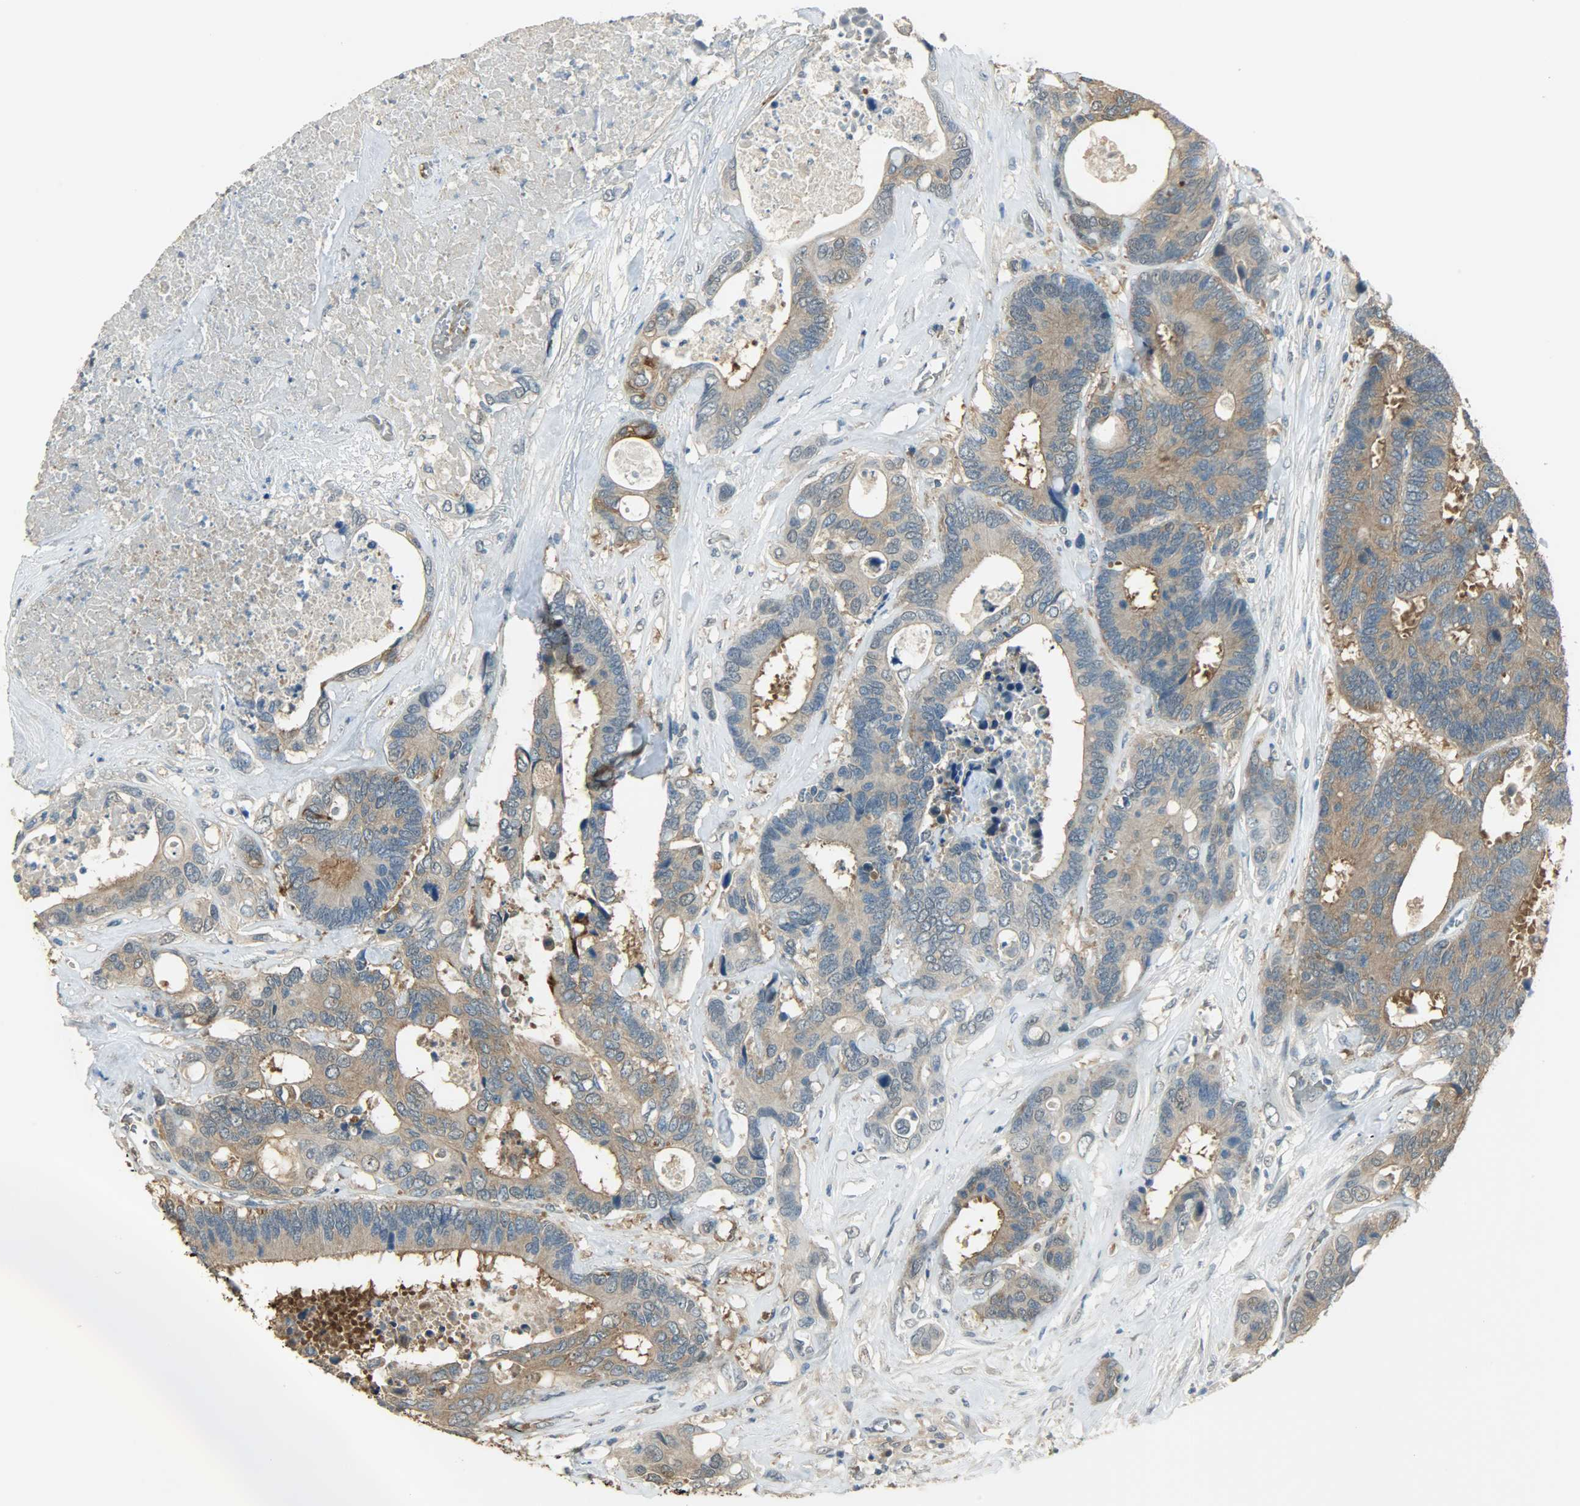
{"staining": {"intensity": "moderate", "quantity": ">75%", "location": "cytoplasmic/membranous"}, "tissue": "colorectal cancer", "cell_type": "Tumor cells", "image_type": "cancer", "snomed": [{"axis": "morphology", "description": "Adenocarcinoma, NOS"}, {"axis": "topography", "description": "Rectum"}], "caption": "Moderate cytoplasmic/membranous staining for a protein is present in approximately >75% of tumor cells of colorectal cancer using immunohistochemistry (IHC).", "gene": "PRMT5", "patient": {"sex": "male", "age": 55}}